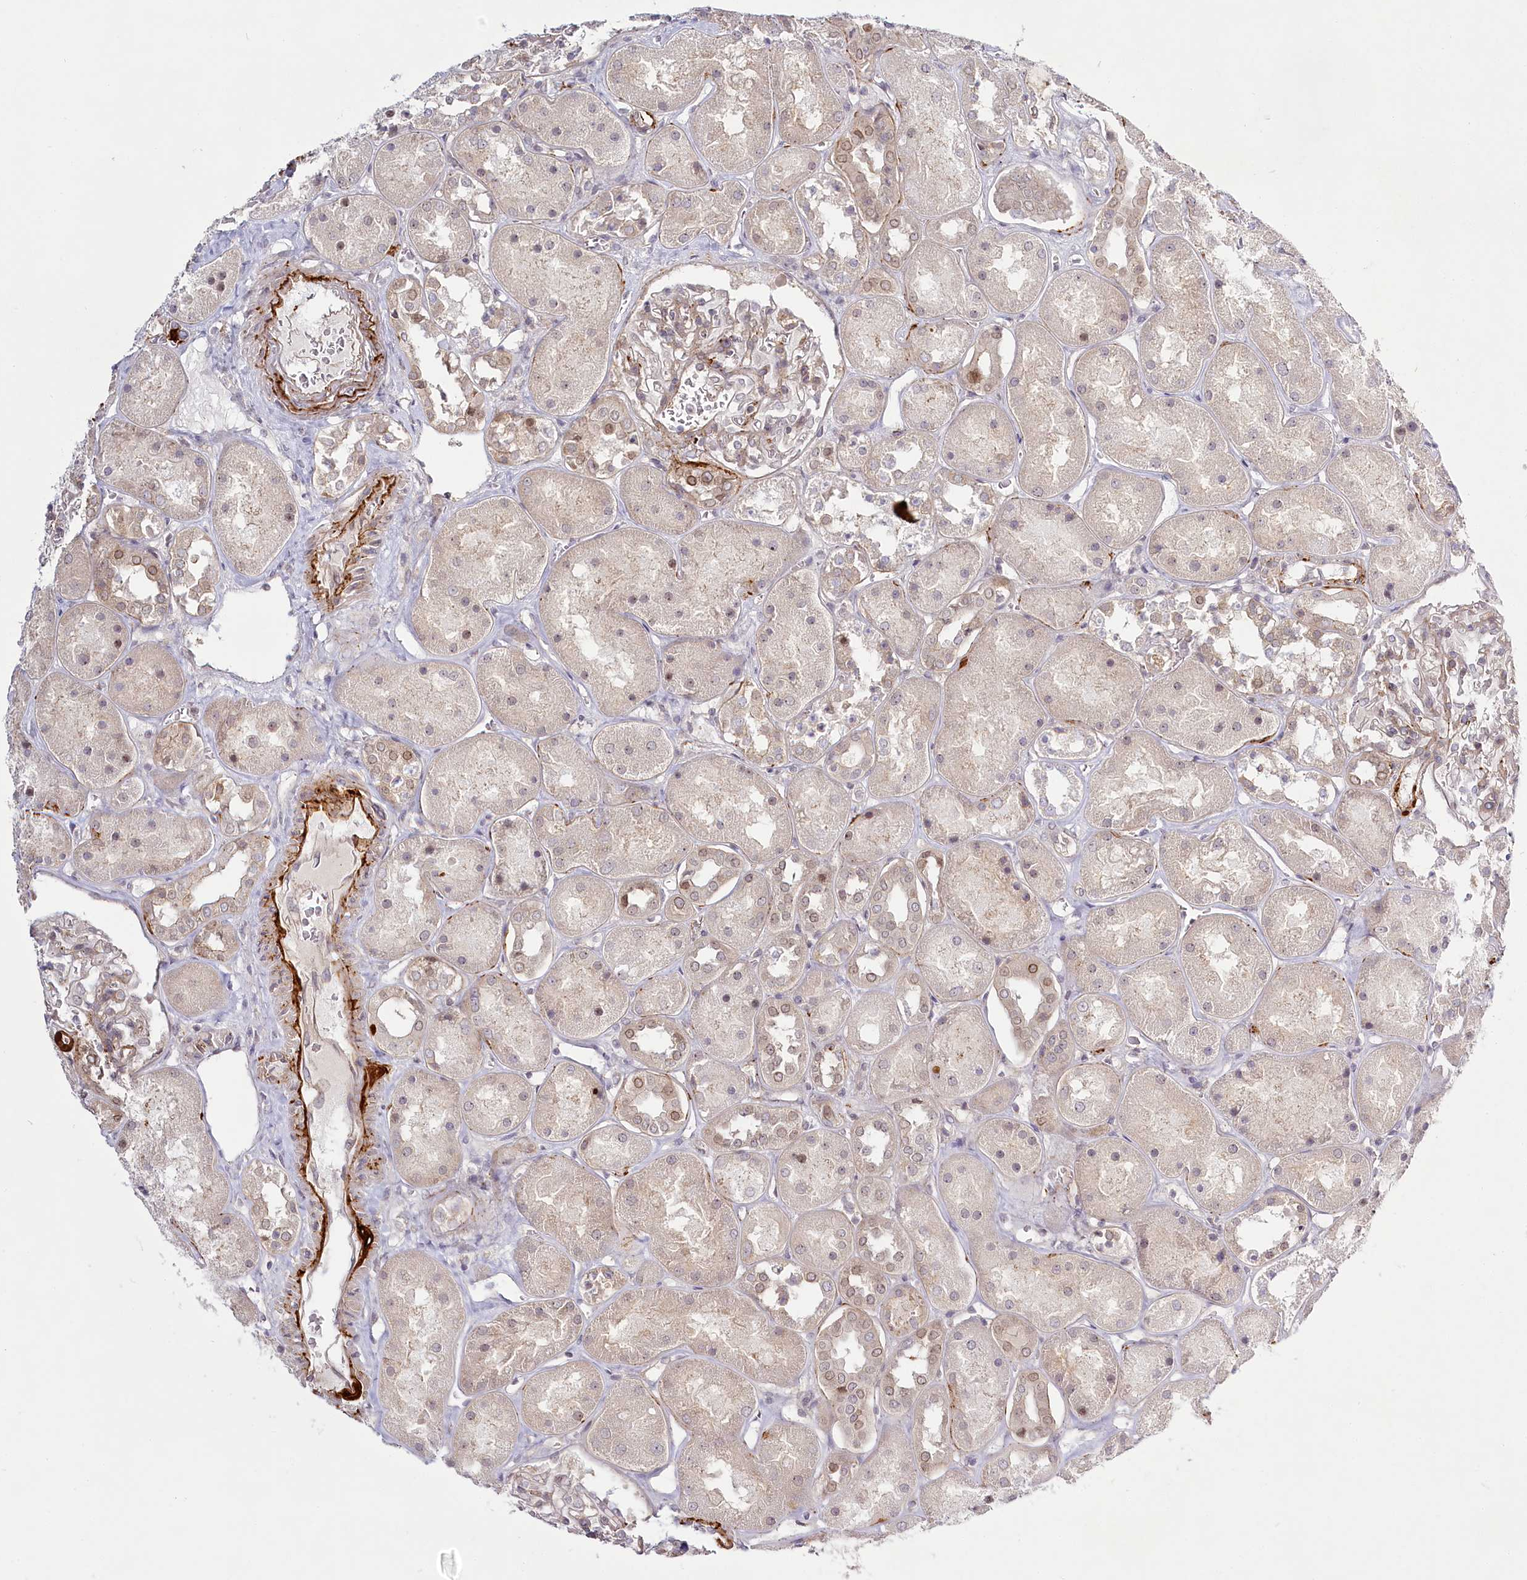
{"staining": {"intensity": "negative", "quantity": "none", "location": "none"}, "tissue": "kidney", "cell_type": "Cells in glomeruli", "image_type": "normal", "snomed": [{"axis": "morphology", "description": "Normal tissue, NOS"}, {"axis": "topography", "description": "Kidney"}], "caption": "DAB immunohistochemical staining of benign human kidney demonstrates no significant staining in cells in glomeruli. The staining was performed using DAB (3,3'-diaminobenzidine) to visualize the protein expression in brown, while the nuclei were stained in blue with hematoxylin (Magnification: 20x).", "gene": "SPINK13", "patient": {"sex": "male", "age": 70}}